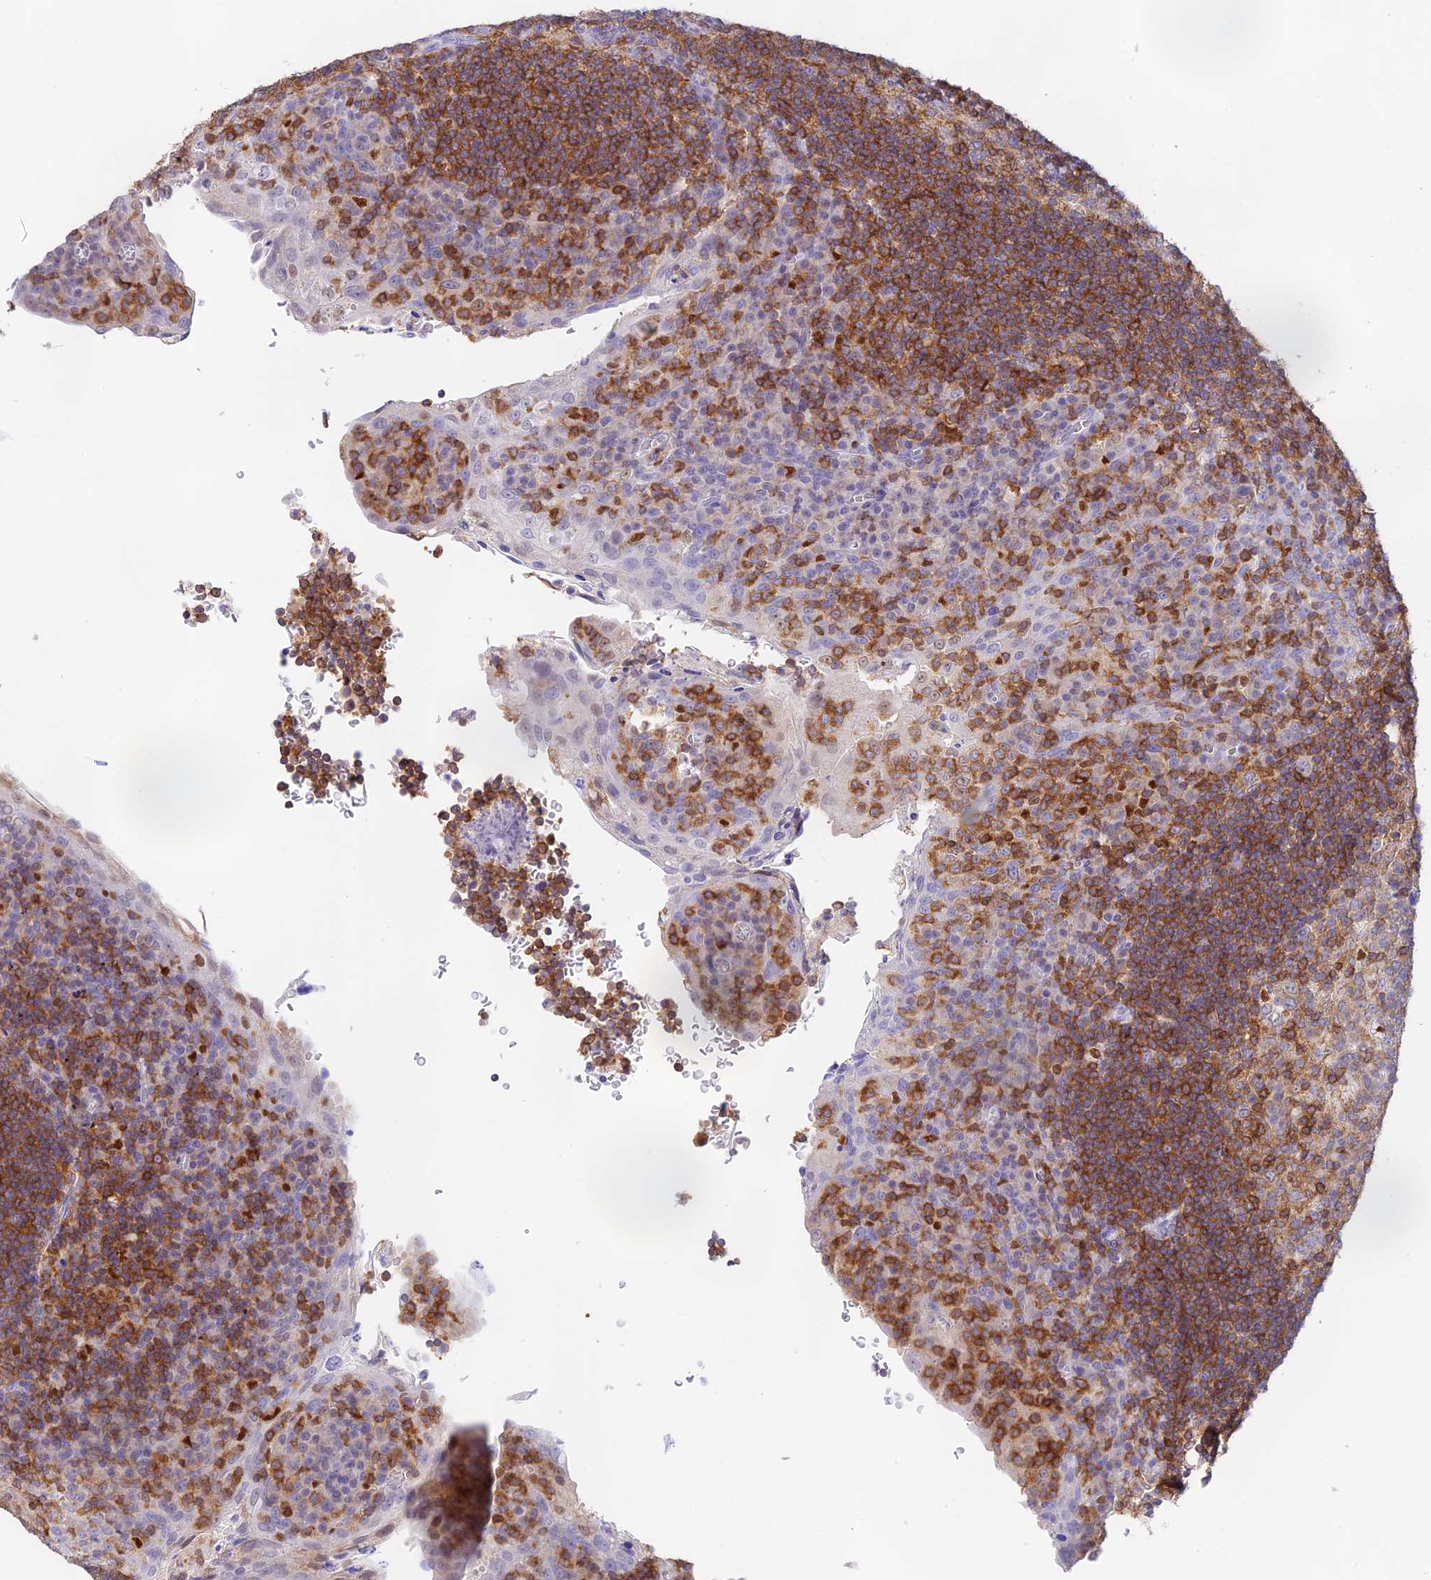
{"staining": {"intensity": "moderate", "quantity": "25%-75%", "location": "cytoplasmic/membranous"}, "tissue": "tonsil", "cell_type": "Germinal center cells", "image_type": "normal", "snomed": [{"axis": "morphology", "description": "Normal tissue, NOS"}, {"axis": "topography", "description": "Tonsil"}], "caption": "This histopathology image shows immunohistochemistry (IHC) staining of benign human tonsil, with medium moderate cytoplasmic/membranous staining in approximately 25%-75% of germinal center cells.", "gene": "DENND1C", "patient": {"sex": "male", "age": 17}}